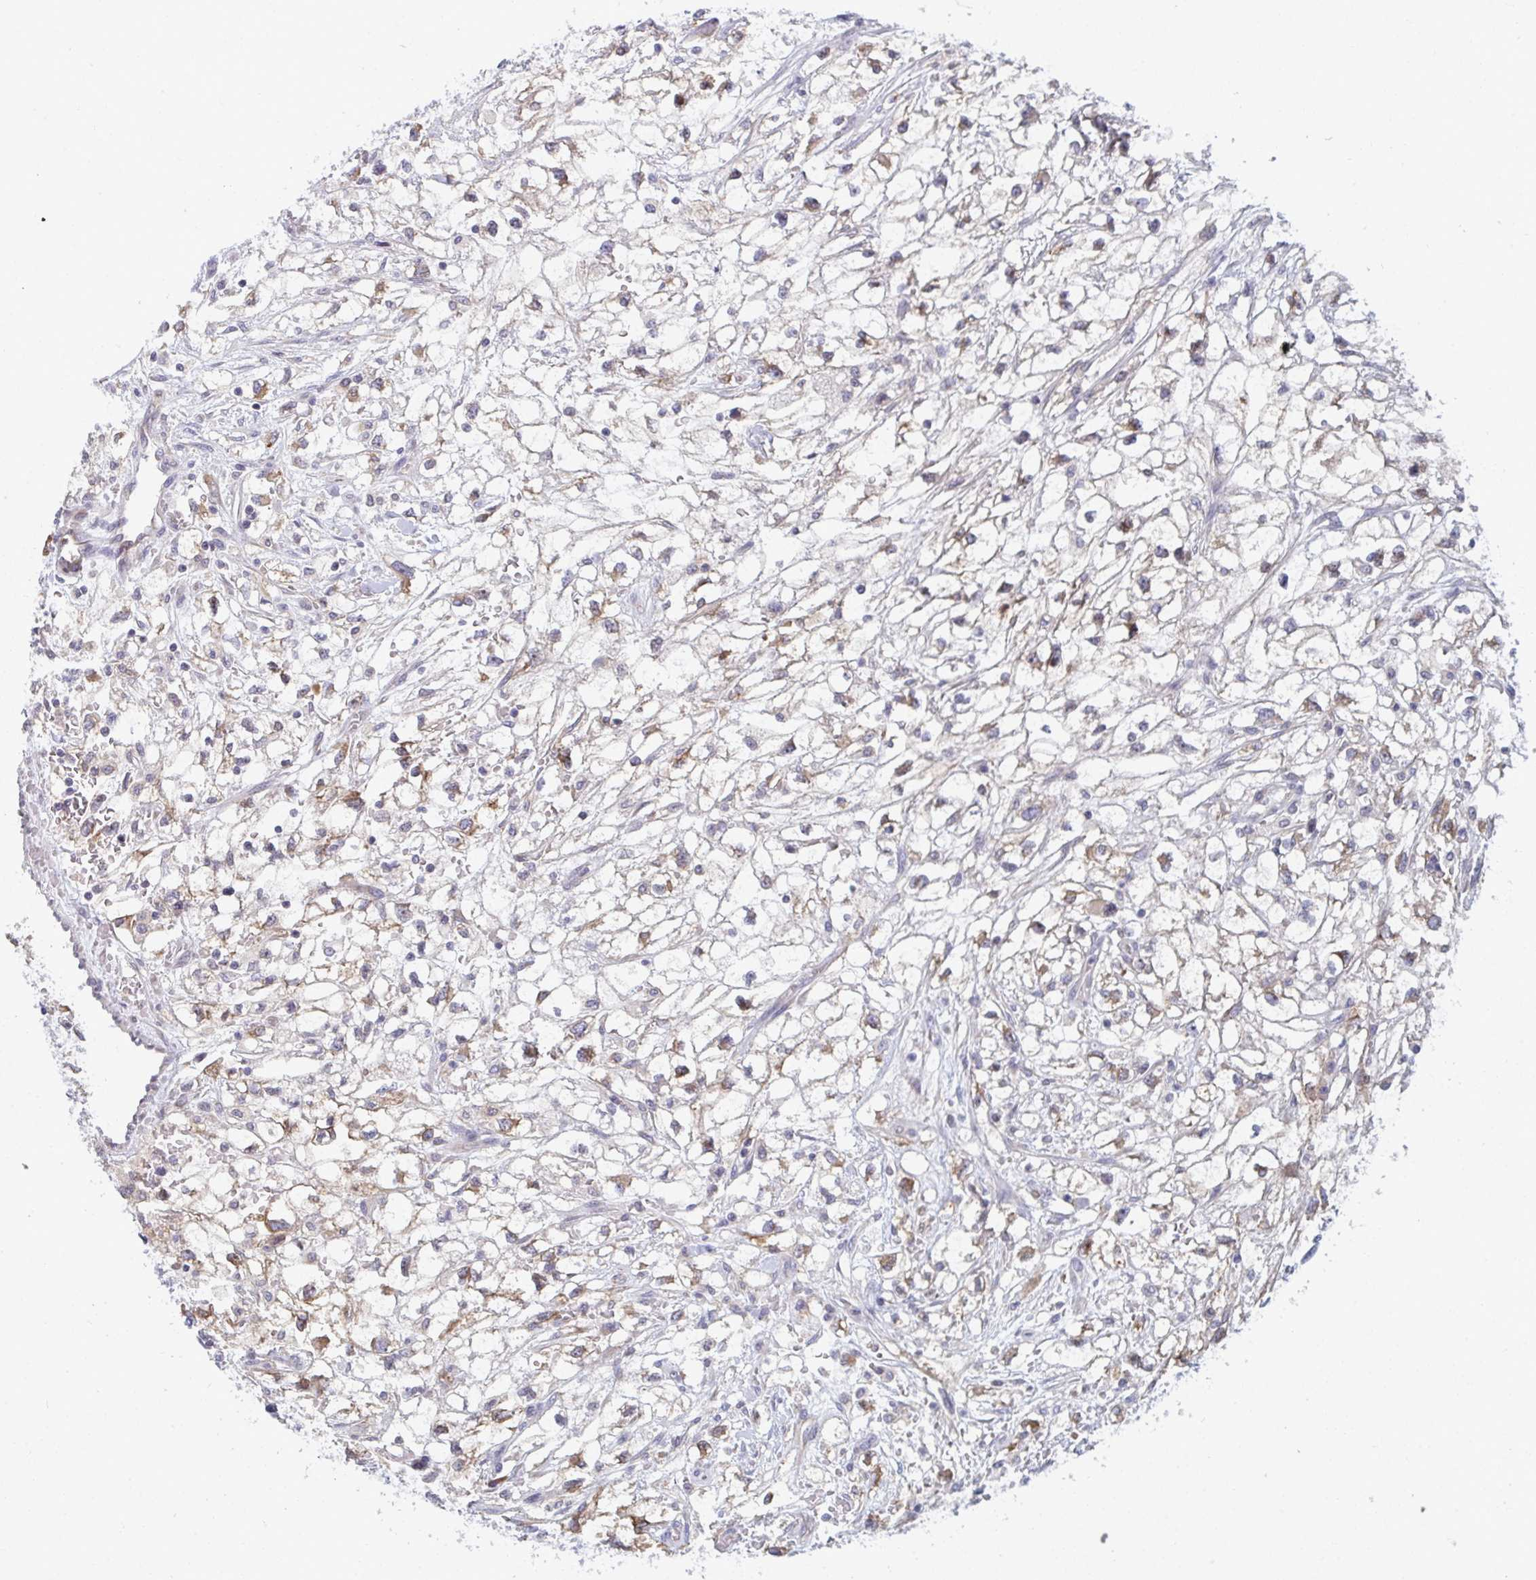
{"staining": {"intensity": "moderate", "quantity": "25%-75%", "location": "cytoplasmic/membranous"}, "tissue": "renal cancer", "cell_type": "Tumor cells", "image_type": "cancer", "snomed": [{"axis": "morphology", "description": "Adenocarcinoma, NOS"}, {"axis": "topography", "description": "Kidney"}], "caption": "Immunohistochemical staining of renal cancer reveals medium levels of moderate cytoplasmic/membranous protein staining in about 25%-75% of tumor cells. Using DAB (3,3'-diaminobenzidine) (brown) and hematoxylin (blue) stains, captured at high magnification using brightfield microscopy.", "gene": "LYSMD4", "patient": {"sex": "male", "age": 59}}